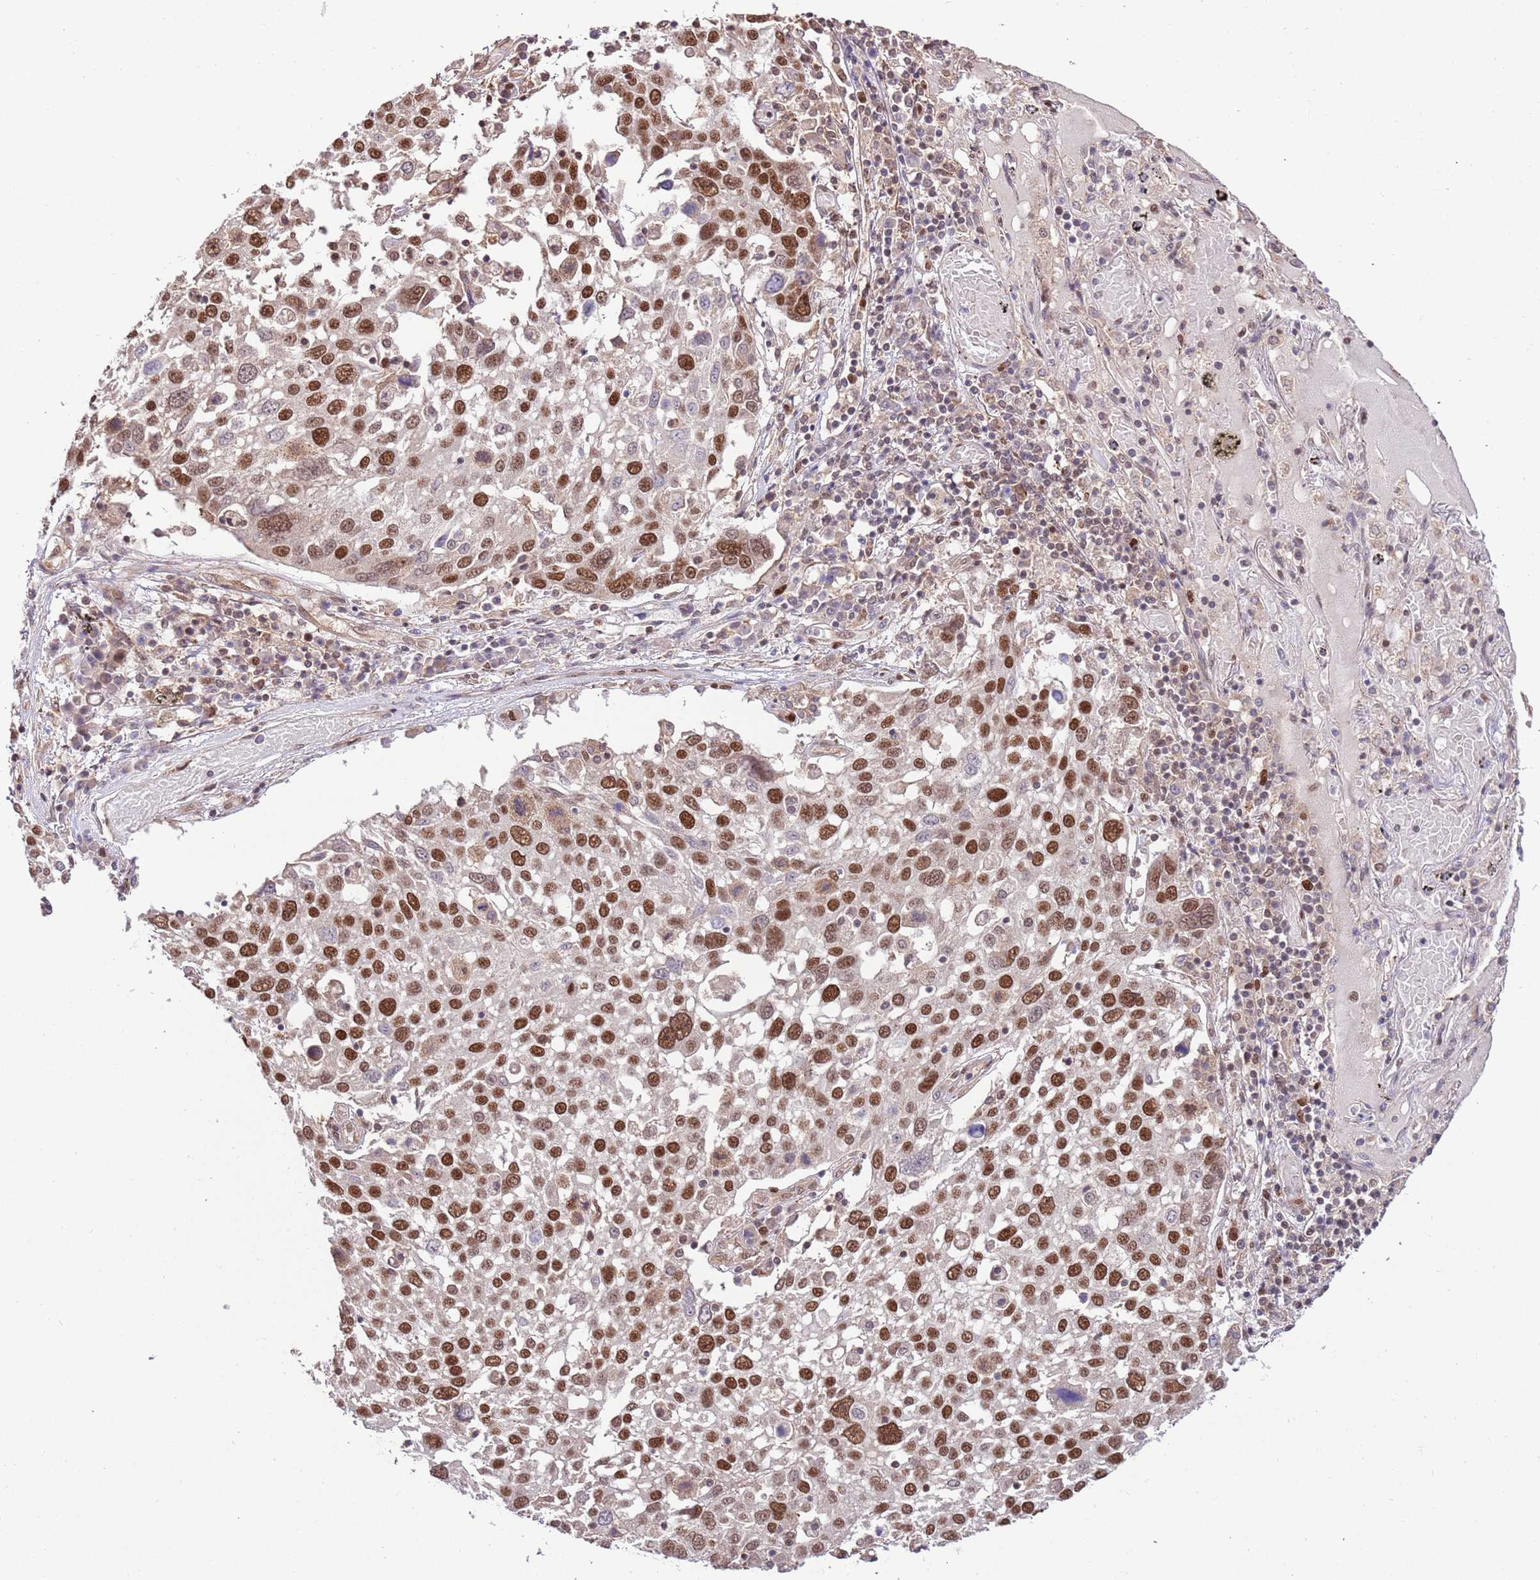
{"staining": {"intensity": "strong", "quantity": ">75%", "location": "nuclear"}, "tissue": "lung cancer", "cell_type": "Tumor cells", "image_type": "cancer", "snomed": [{"axis": "morphology", "description": "Squamous cell carcinoma, NOS"}, {"axis": "topography", "description": "Lung"}], "caption": "Protein expression analysis of human squamous cell carcinoma (lung) reveals strong nuclear staining in about >75% of tumor cells.", "gene": "RIF1", "patient": {"sex": "male", "age": 65}}